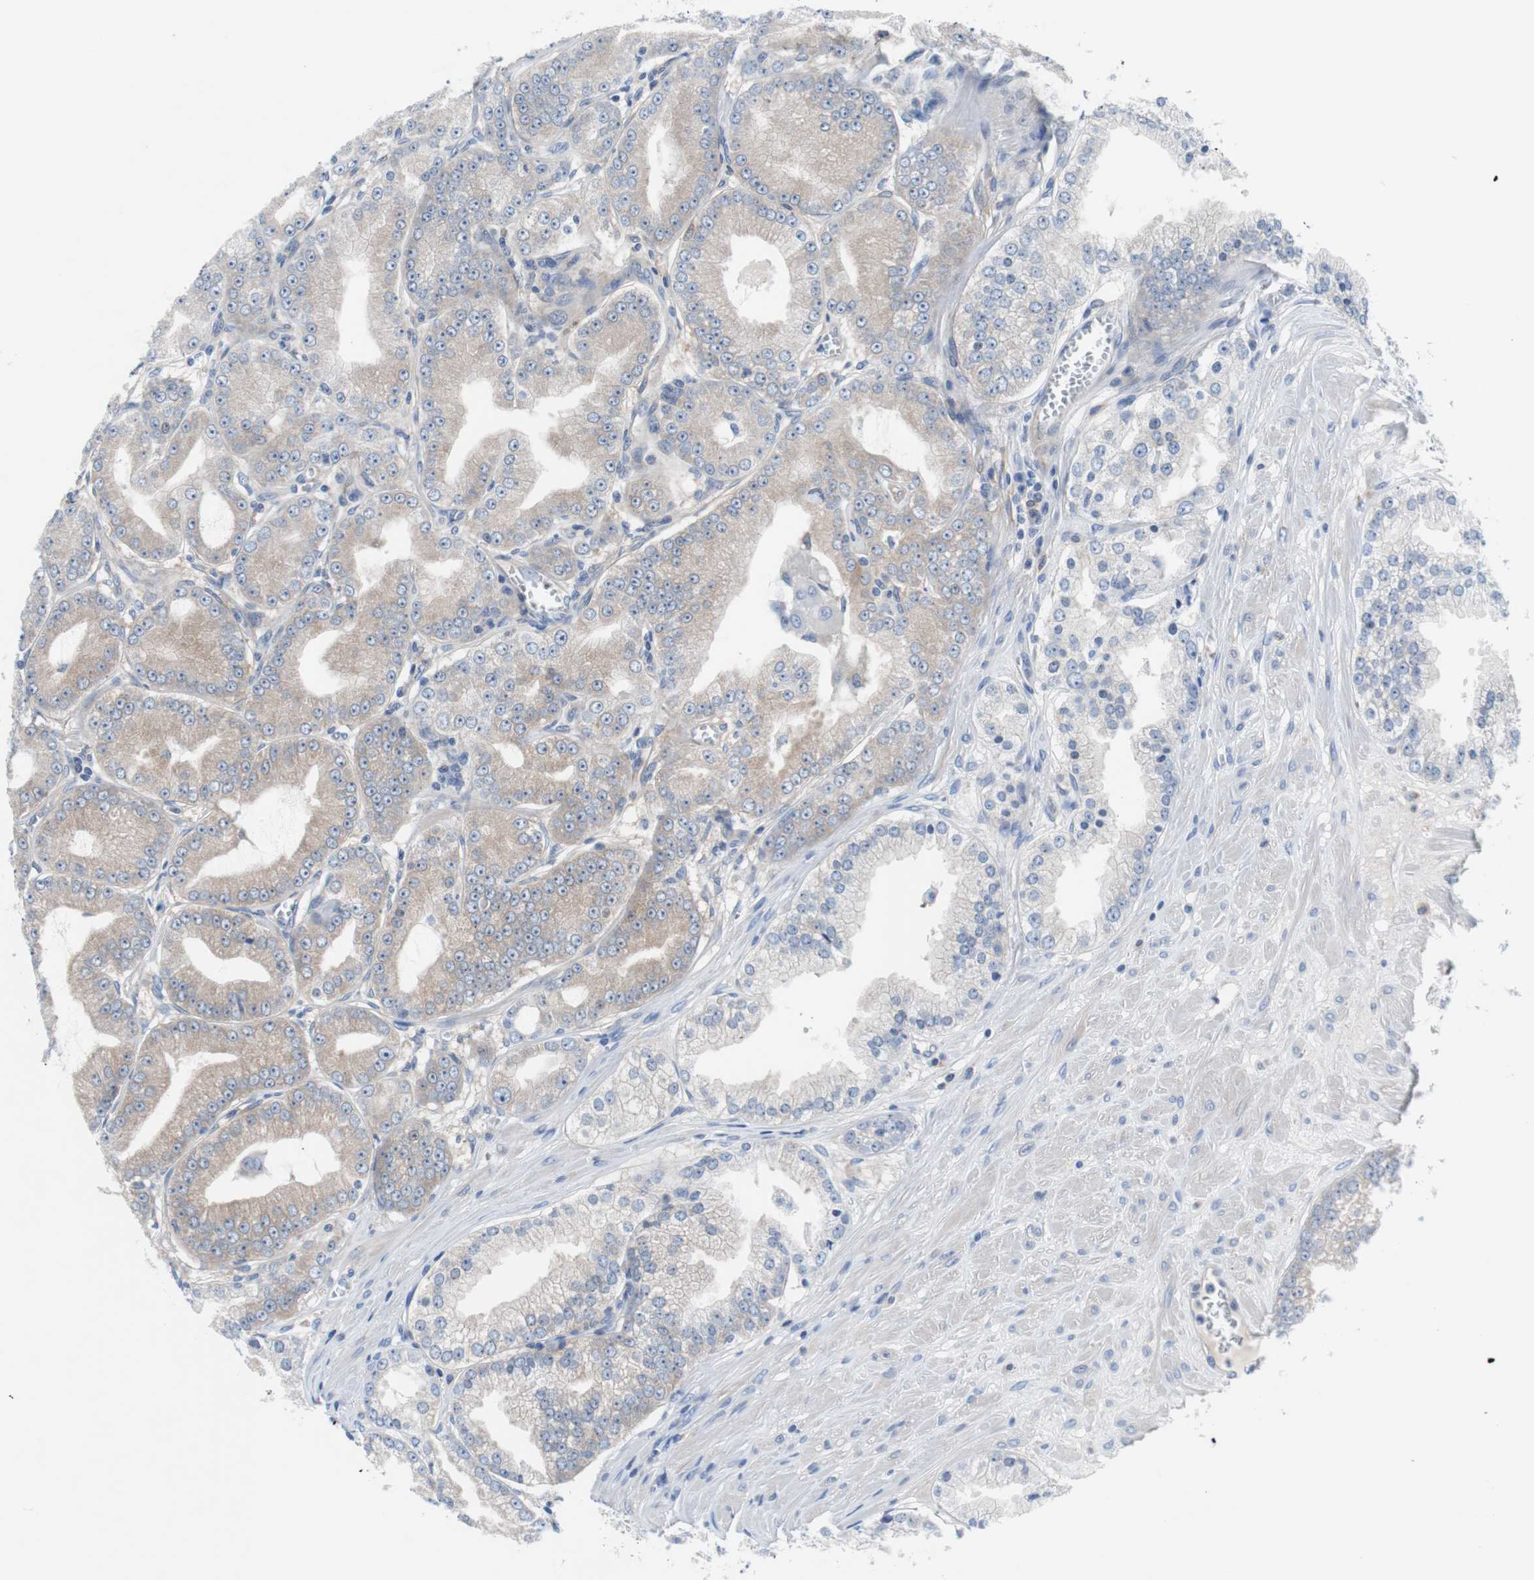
{"staining": {"intensity": "weak", "quantity": "25%-75%", "location": "cytoplasmic/membranous"}, "tissue": "prostate cancer", "cell_type": "Tumor cells", "image_type": "cancer", "snomed": [{"axis": "morphology", "description": "Adenocarcinoma, High grade"}, {"axis": "topography", "description": "Prostate"}], "caption": "Immunohistochemistry (IHC) staining of adenocarcinoma (high-grade) (prostate), which exhibits low levels of weak cytoplasmic/membranous staining in about 25%-75% of tumor cells indicating weak cytoplasmic/membranous protein positivity. The staining was performed using DAB (3,3'-diaminobenzidine) (brown) for protein detection and nuclei were counterstained in hematoxylin (blue).", "gene": "EEF2K", "patient": {"sex": "male", "age": 61}}